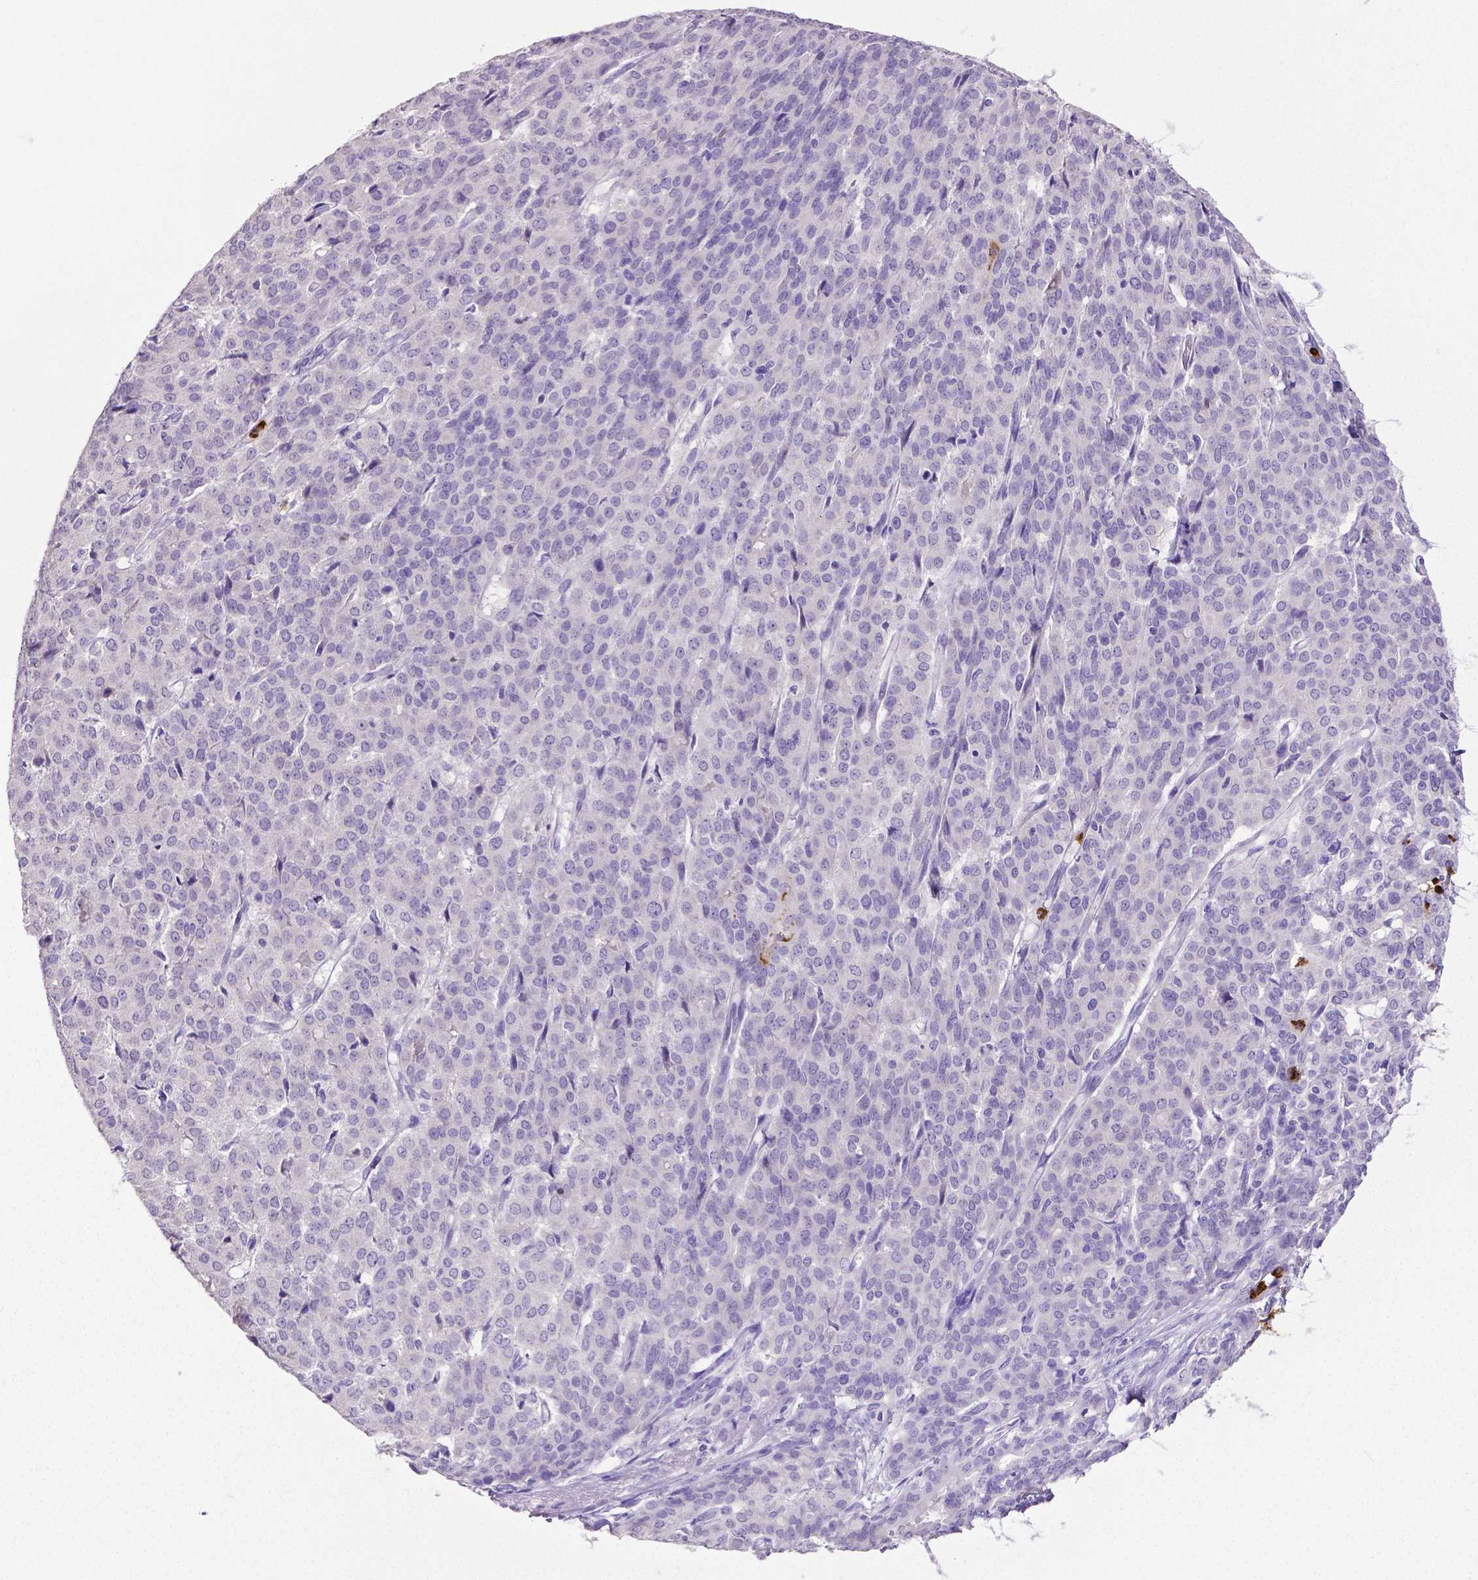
{"staining": {"intensity": "negative", "quantity": "none", "location": "none"}, "tissue": "liver cancer", "cell_type": "Tumor cells", "image_type": "cancer", "snomed": [{"axis": "morphology", "description": "Cholangiocarcinoma"}, {"axis": "topography", "description": "Liver"}], "caption": "This is an IHC micrograph of liver cancer. There is no expression in tumor cells.", "gene": "MMP9", "patient": {"sex": "female", "age": 47}}